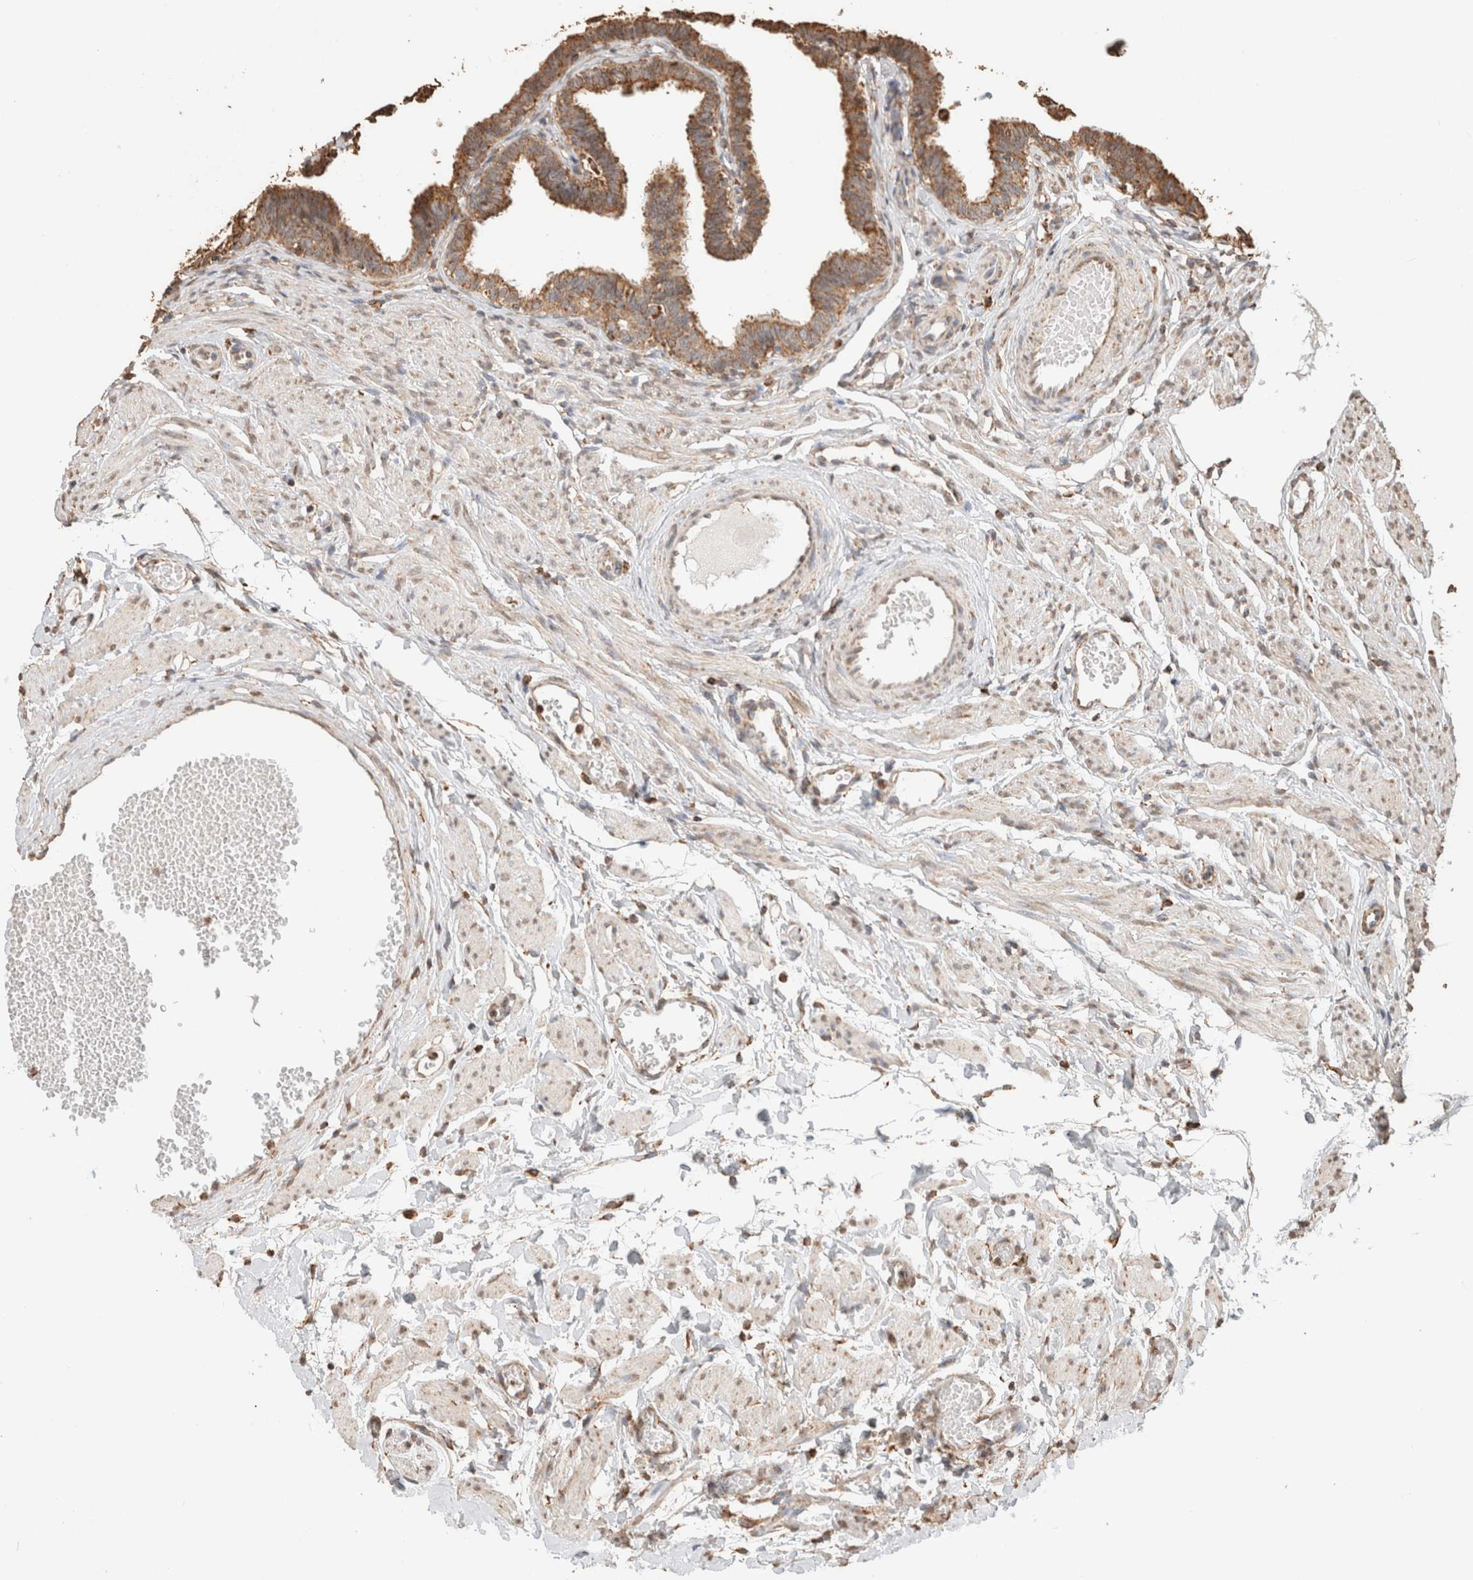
{"staining": {"intensity": "moderate", "quantity": ">75%", "location": "cytoplasmic/membranous"}, "tissue": "fallopian tube", "cell_type": "Glandular cells", "image_type": "normal", "snomed": [{"axis": "morphology", "description": "Normal tissue, NOS"}, {"axis": "topography", "description": "Fallopian tube"}, {"axis": "topography", "description": "Ovary"}], "caption": "The immunohistochemical stain shows moderate cytoplasmic/membranous expression in glandular cells of unremarkable fallopian tube. (DAB IHC, brown staining for protein, blue staining for nuclei).", "gene": "SDC2", "patient": {"sex": "female", "age": 23}}